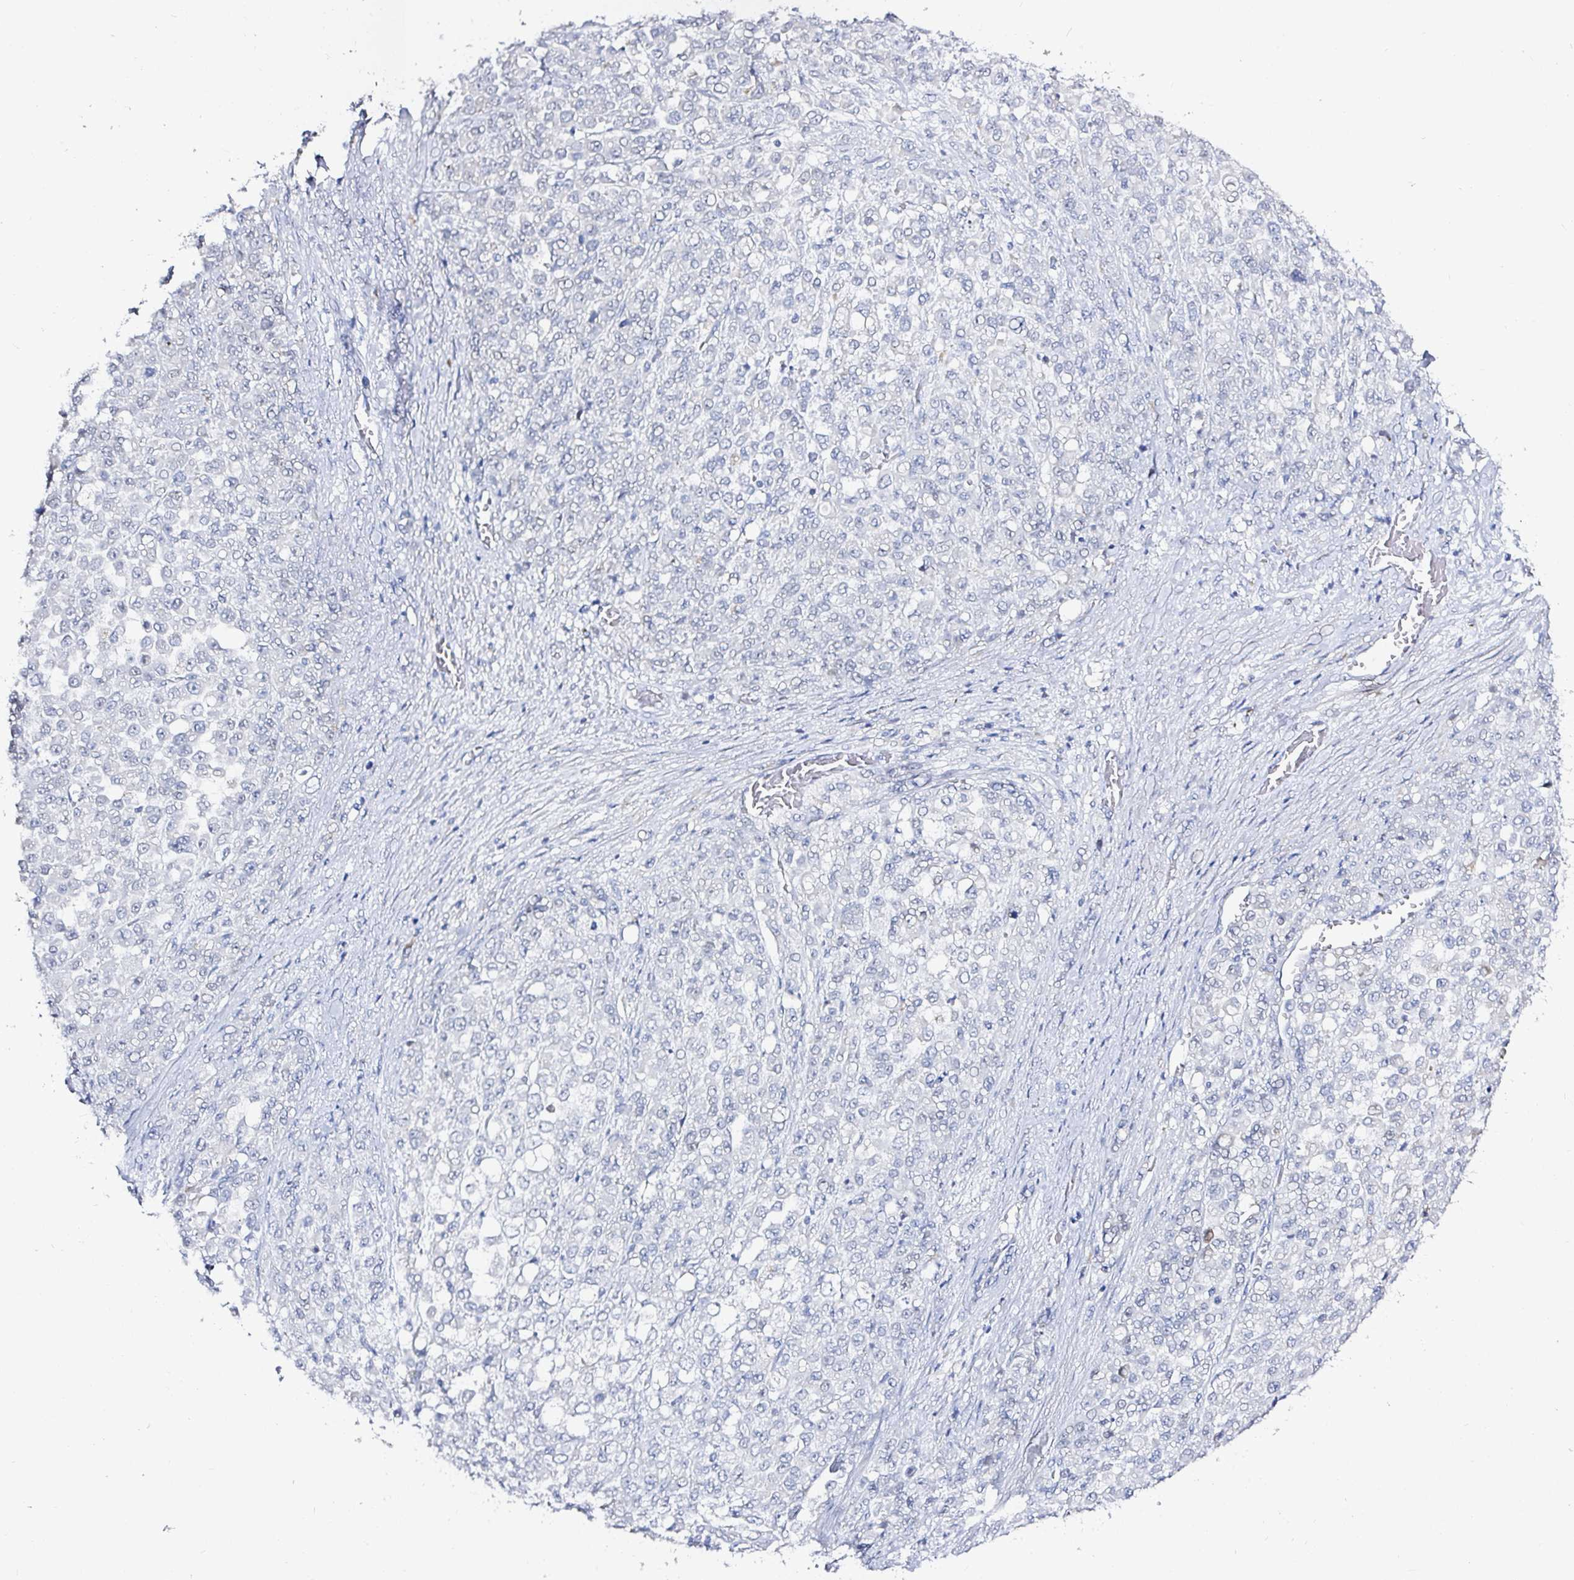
{"staining": {"intensity": "negative", "quantity": "none", "location": "none"}, "tissue": "stomach cancer", "cell_type": "Tumor cells", "image_type": "cancer", "snomed": [{"axis": "morphology", "description": "Adenocarcinoma, NOS"}, {"axis": "topography", "description": "Stomach"}], "caption": "Tumor cells show no significant protein staining in stomach cancer (adenocarcinoma).", "gene": "OR10K1", "patient": {"sex": "female", "age": 76}}